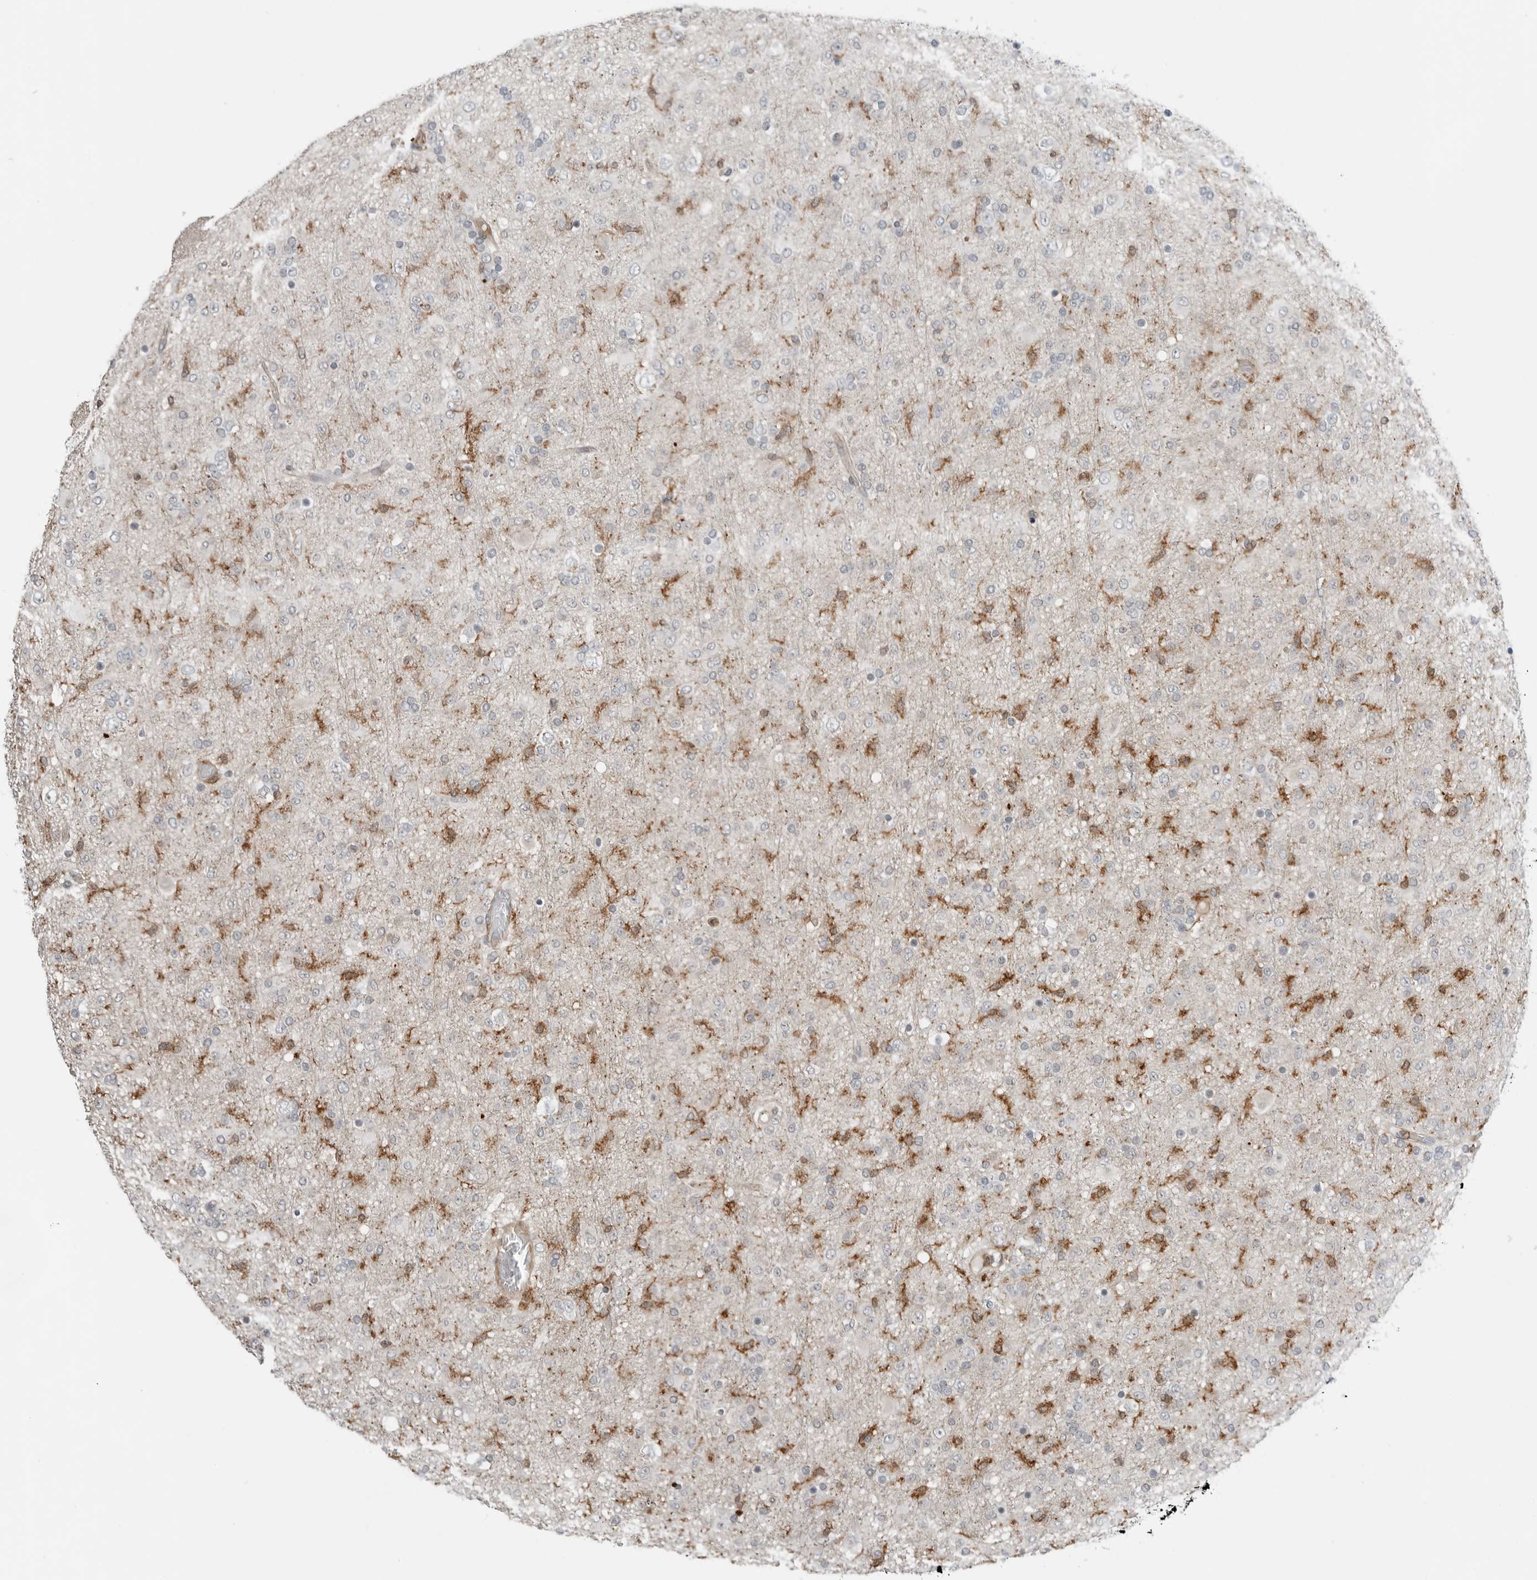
{"staining": {"intensity": "negative", "quantity": "none", "location": "none"}, "tissue": "glioma", "cell_type": "Tumor cells", "image_type": "cancer", "snomed": [{"axis": "morphology", "description": "Glioma, malignant, Low grade"}, {"axis": "topography", "description": "Brain"}], "caption": "Immunohistochemical staining of malignant low-grade glioma demonstrates no significant positivity in tumor cells.", "gene": "LEFTY2", "patient": {"sex": "male", "age": 65}}